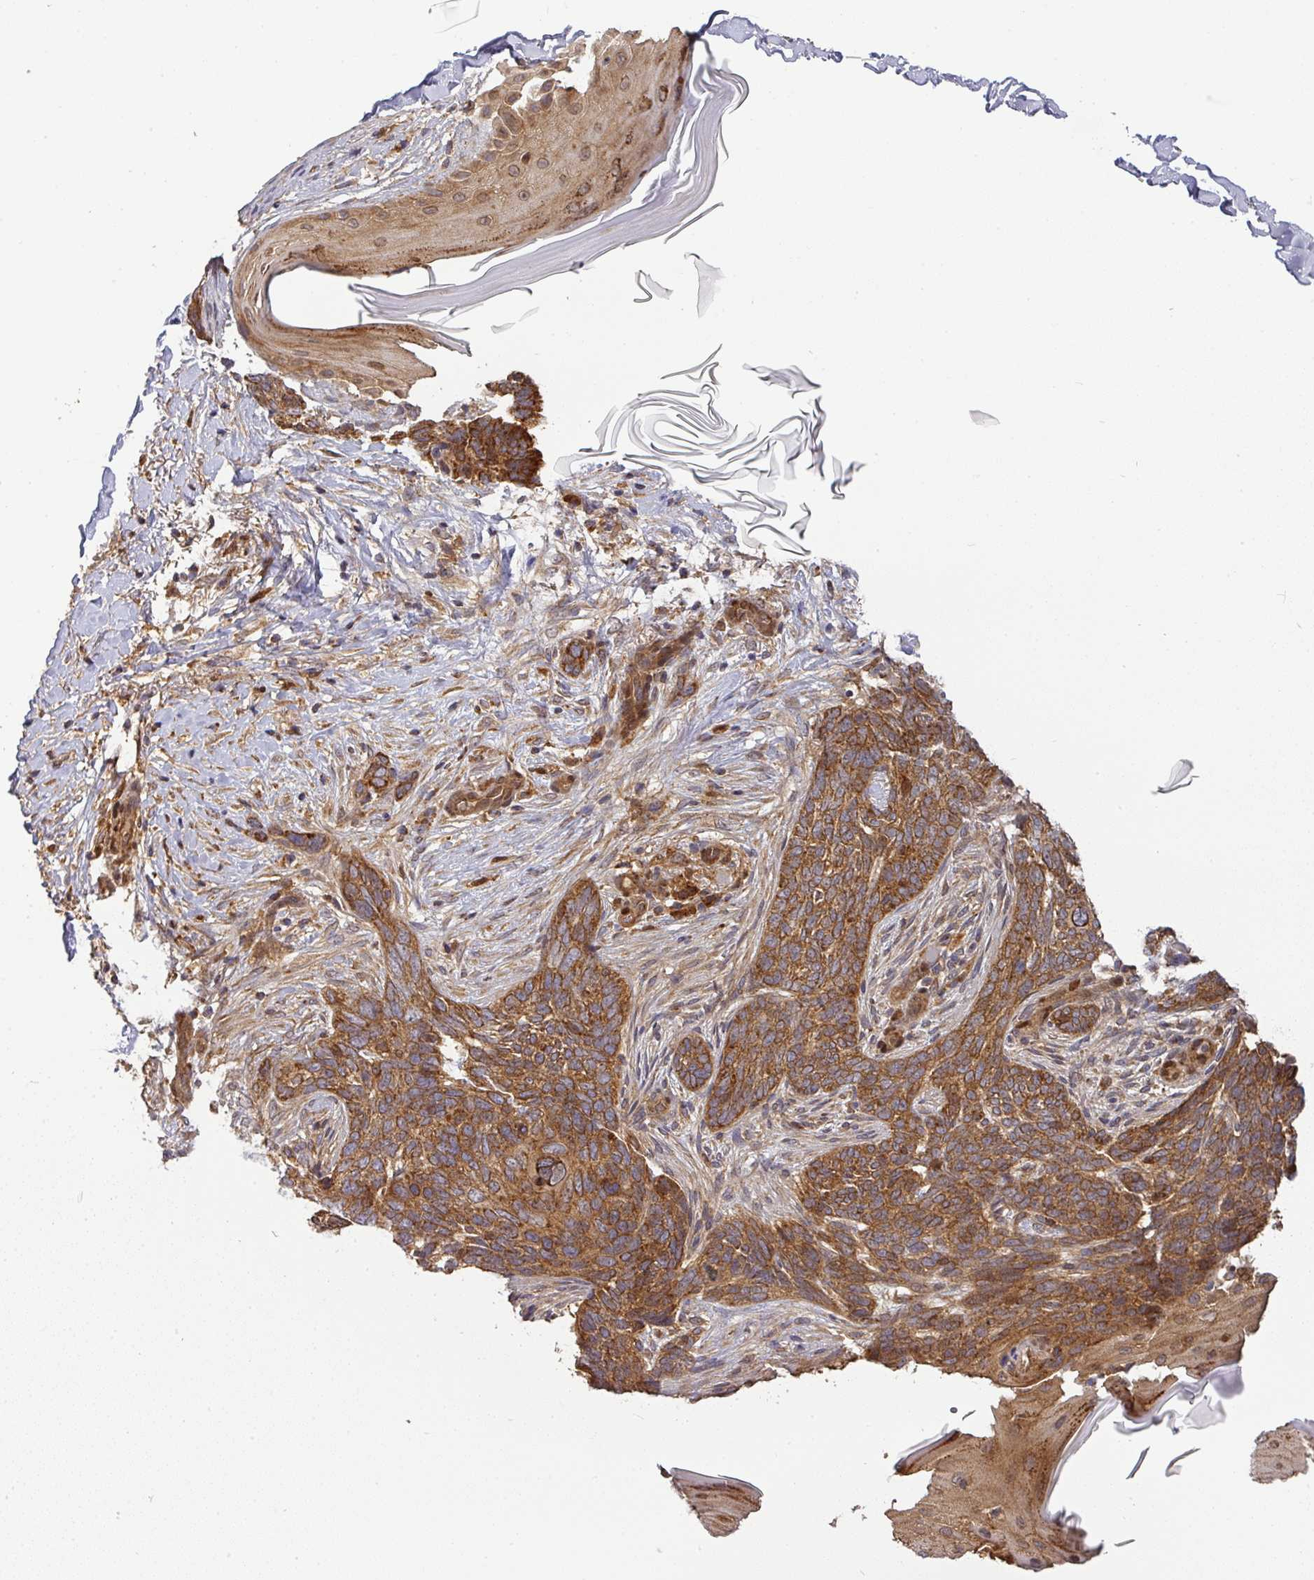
{"staining": {"intensity": "strong", "quantity": ">75%", "location": "cytoplasmic/membranous"}, "tissue": "skin cancer", "cell_type": "Tumor cells", "image_type": "cancer", "snomed": [{"axis": "morphology", "description": "Normal tissue, NOS"}, {"axis": "morphology", "description": "Basal cell carcinoma"}, {"axis": "topography", "description": "Skin"}], "caption": "An immunohistochemistry (IHC) histopathology image of tumor tissue is shown. Protein staining in brown highlights strong cytoplasmic/membranous positivity in skin cancer within tumor cells.", "gene": "MALSU1", "patient": {"sex": "female", "age": 67}}